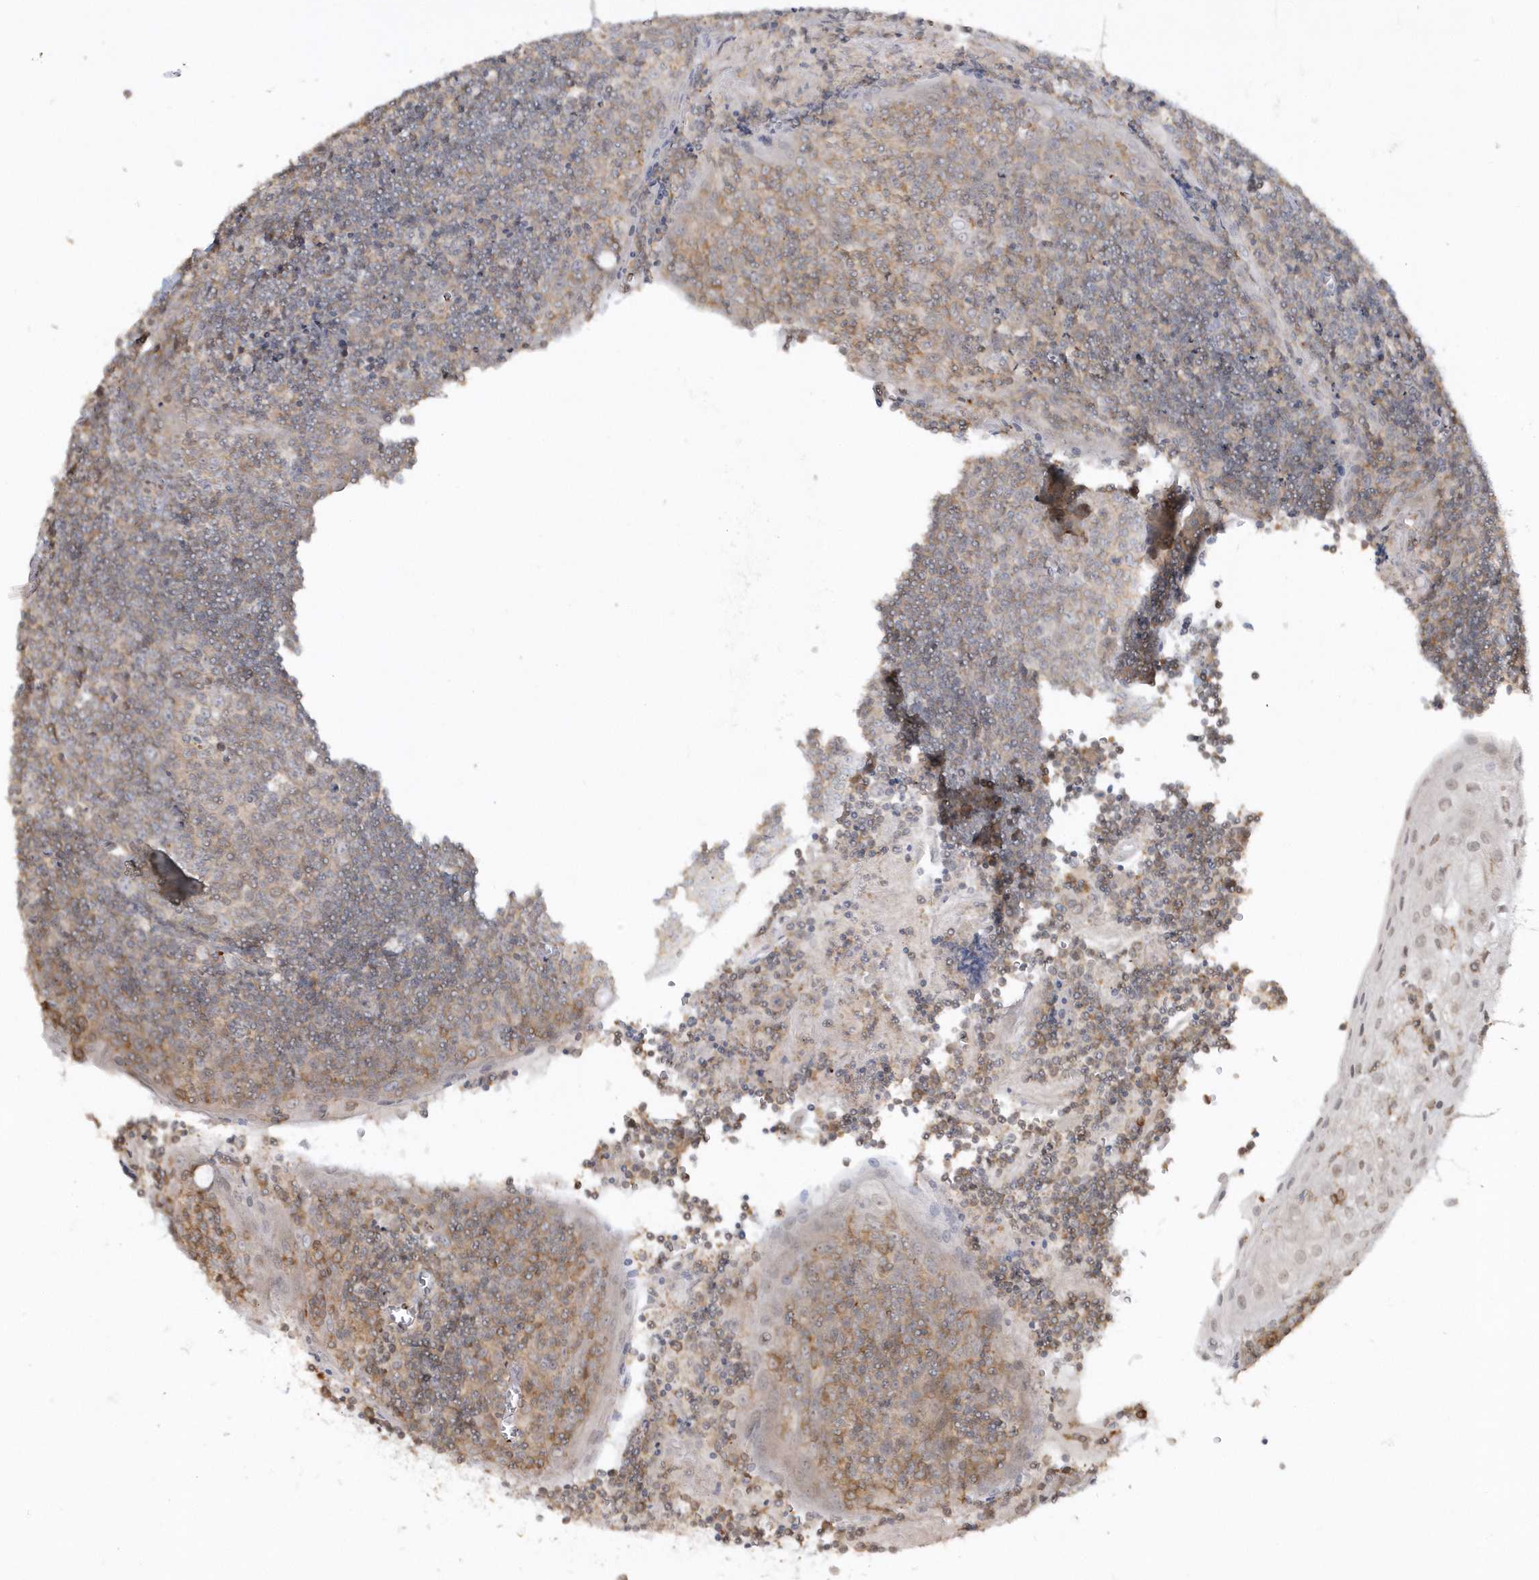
{"staining": {"intensity": "negative", "quantity": "none", "location": "none"}, "tissue": "tonsil", "cell_type": "Germinal center cells", "image_type": "normal", "snomed": [{"axis": "morphology", "description": "Normal tissue, NOS"}, {"axis": "topography", "description": "Tonsil"}], "caption": "The photomicrograph shows no significant expression in germinal center cells of tonsil. (Brightfield microscopy of DAB immunohistochemistry (IHC) at high magnification).", "gene": "BSN", "patient": {"sex": "male", "age": 27}}